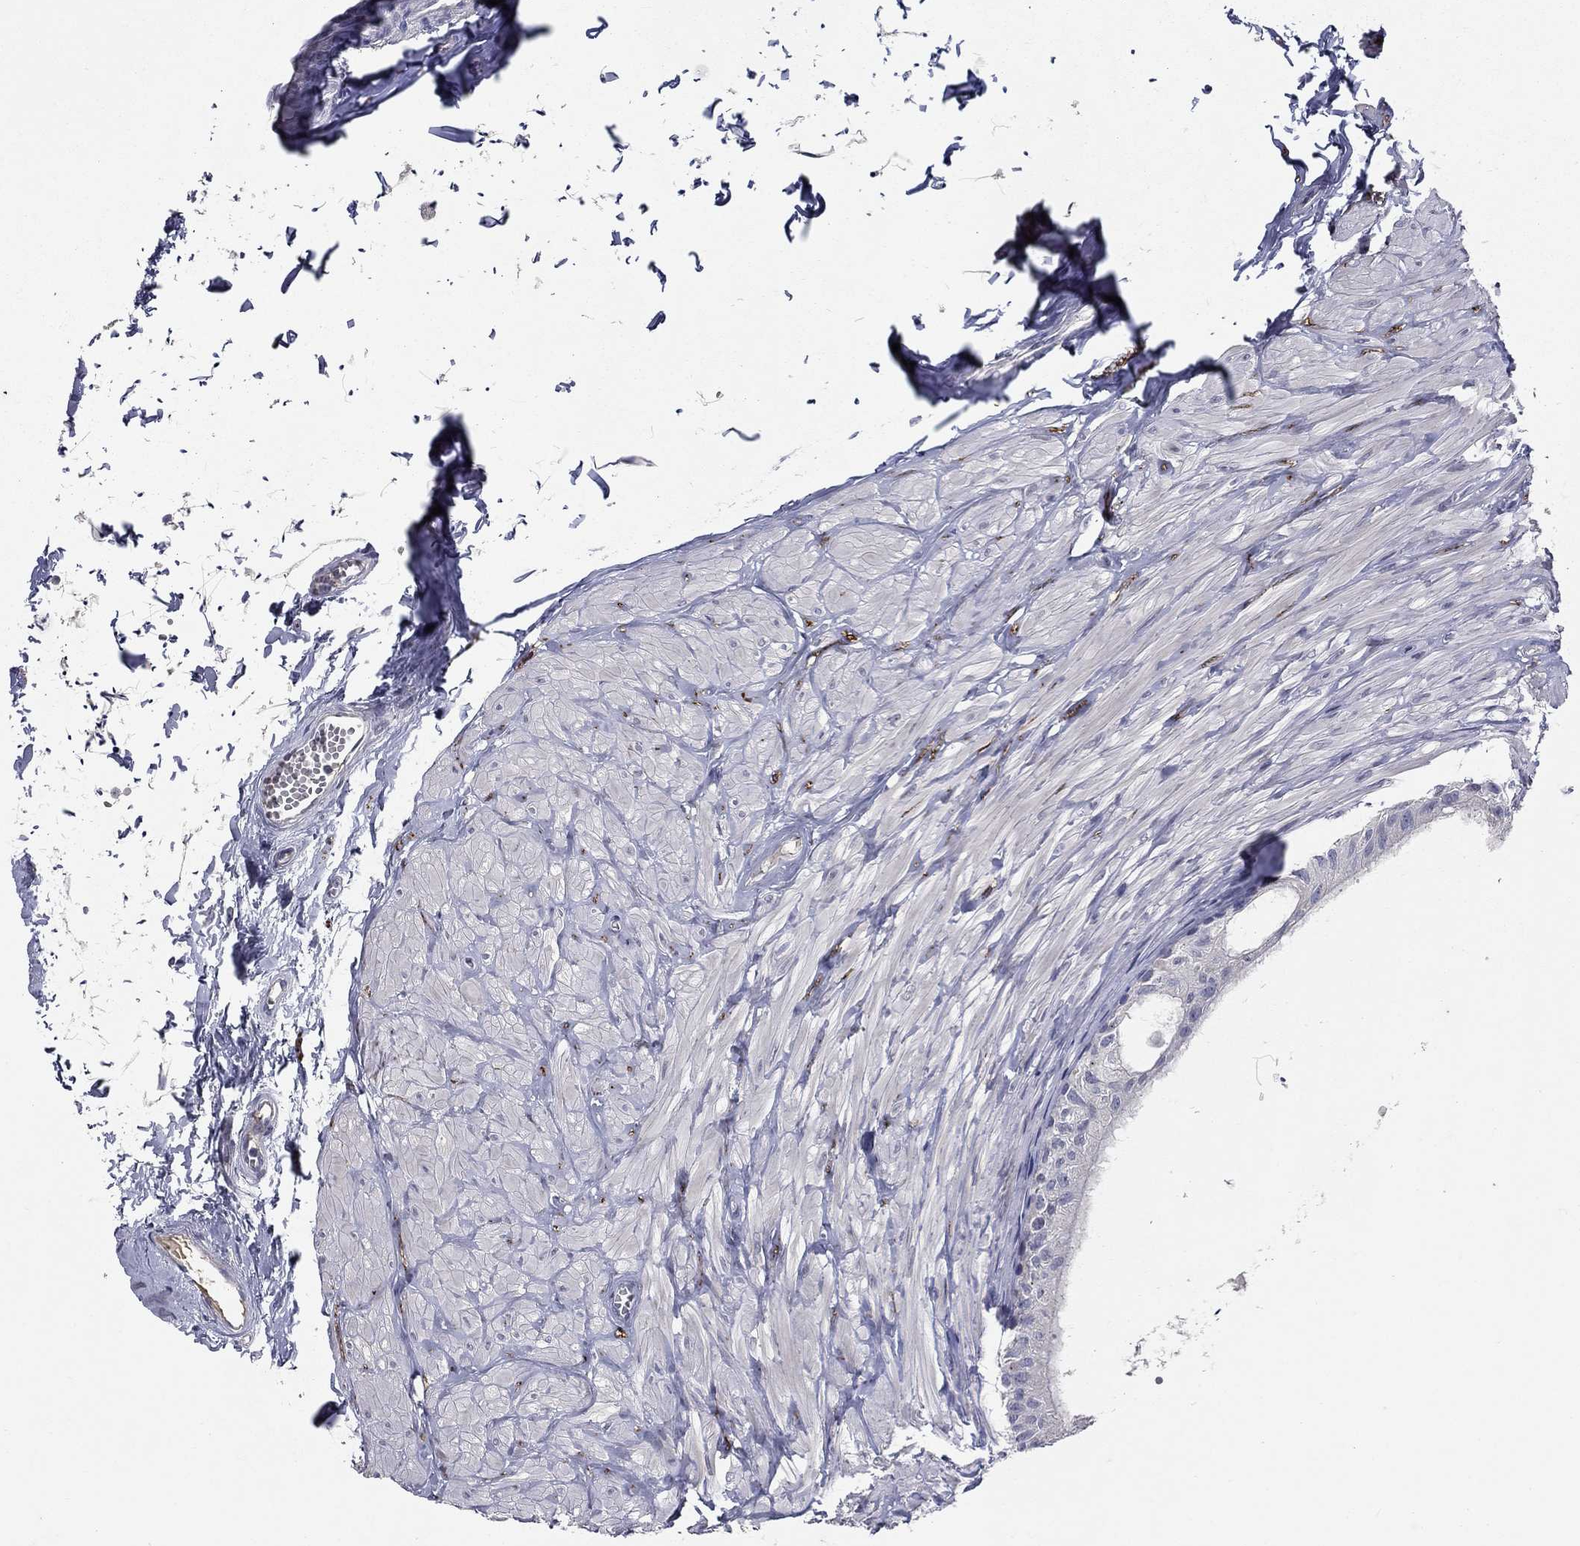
{"staining": {"intensity": "negative", "quantity": "none", "location": "none"}, "tissue": "epididymis", "cell_type": "Glandular cells", "image_type": "normal", "snomed": [{"axis": "morphology", "description": "Normal tissue, NOS"}, {"axis": "topography", "description": "Epididymis"}], "caption": "This is an IHC histopathology image of normal human epididymis. There is no staining in glandular cells.", "gene": "CD274", "patient": {"sex": "male", "age": 32}}